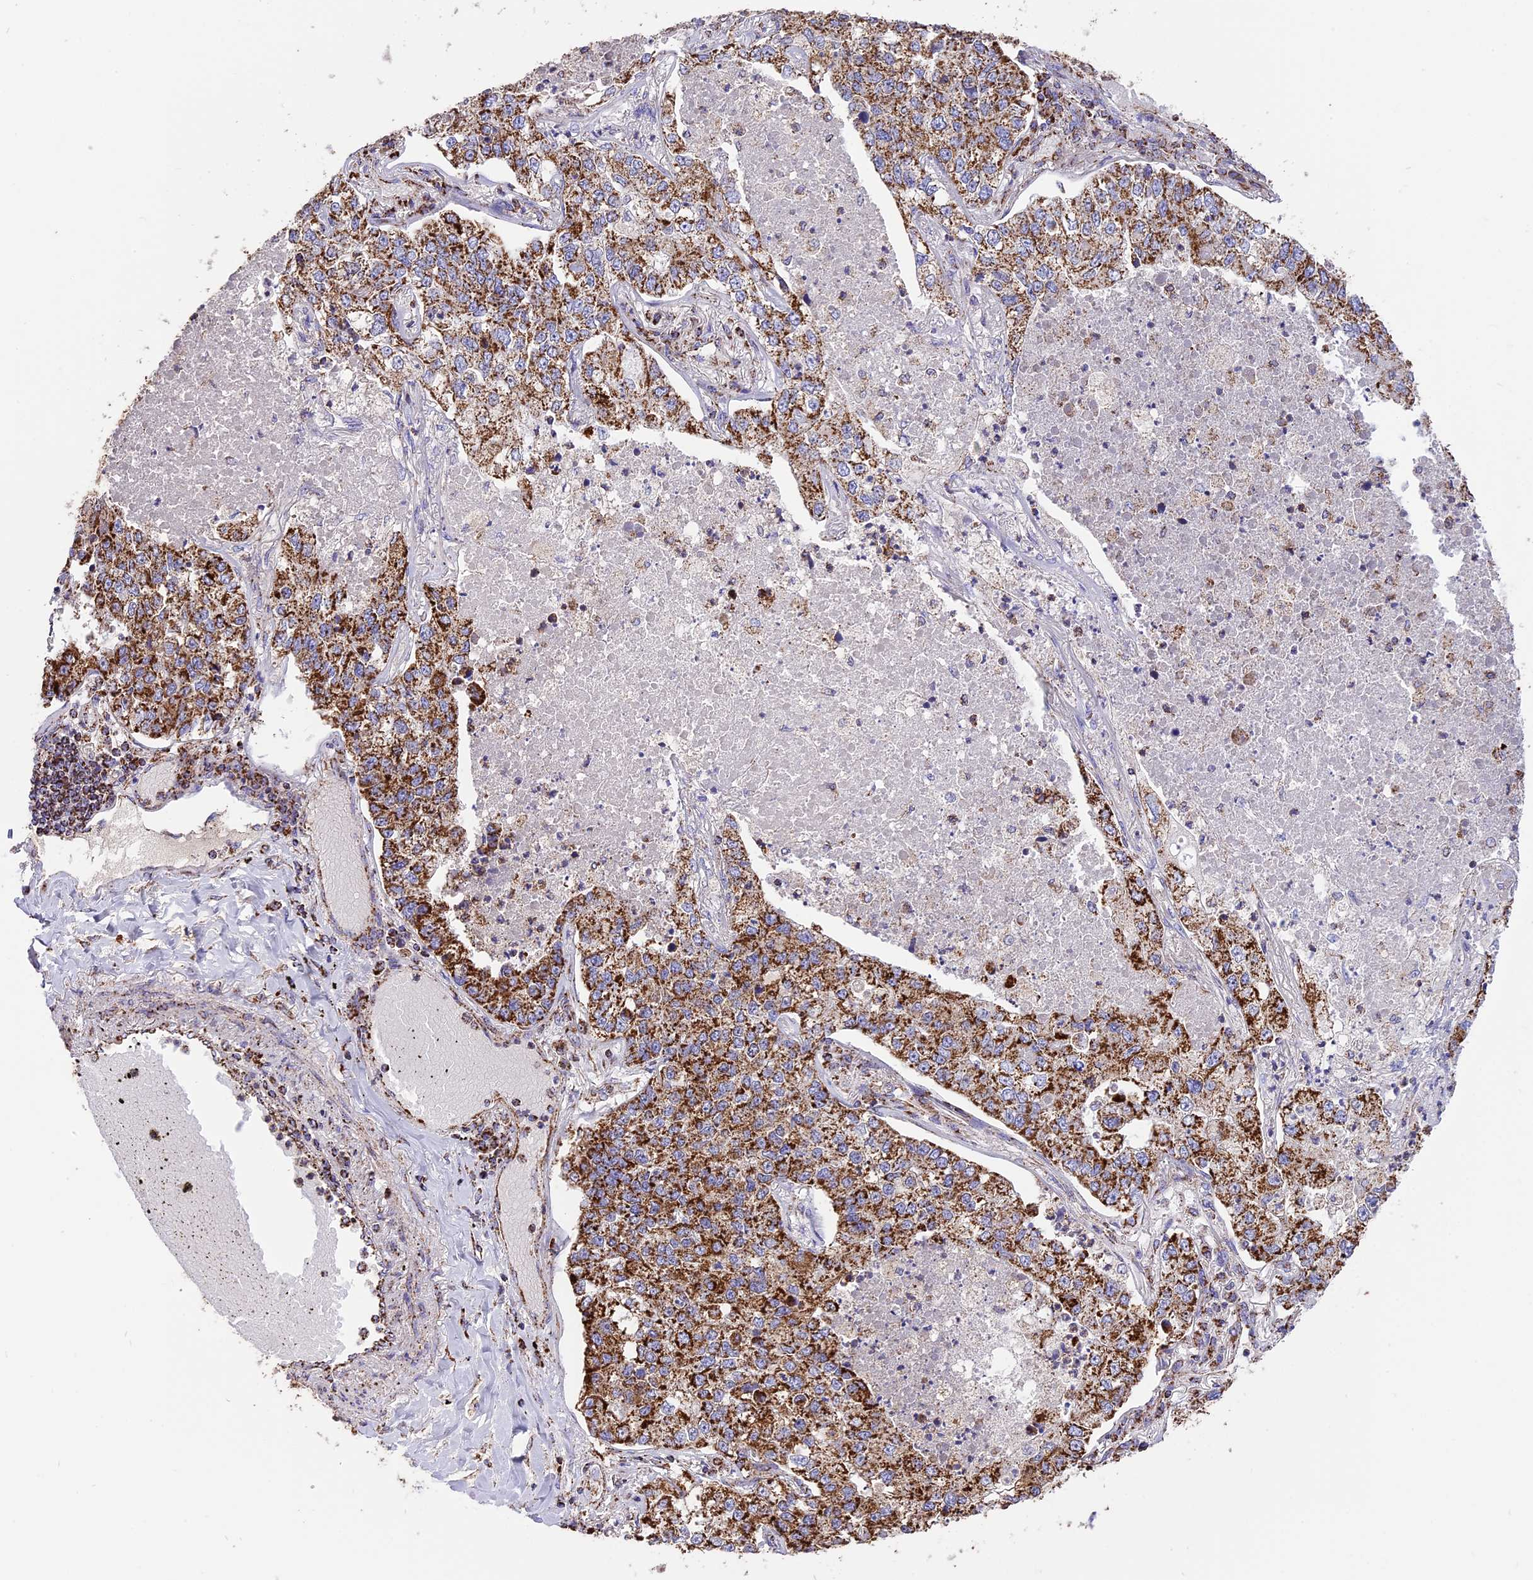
{"staining": {"intensity": "strong", "quantity": ">75%", "location": "cytoplasmic/membranous"}, "tissue": "lung cancer", "cell_type": "Tumor cells", "image_type": "cancer", "snomed": [{"axis": "morphology", "description": "Adenocarcinoma, NOS"}, {"axis": "topography", "description": "Lung"}], "caption": "Adenocarcinoma (lung) stained with immunohistochemistry exhibits strong cytoplasmic/membranous positivity in approximately >75% of tumor cells.", "gene": "TTC4", "patient": {"sex": "male", "age": 49}}